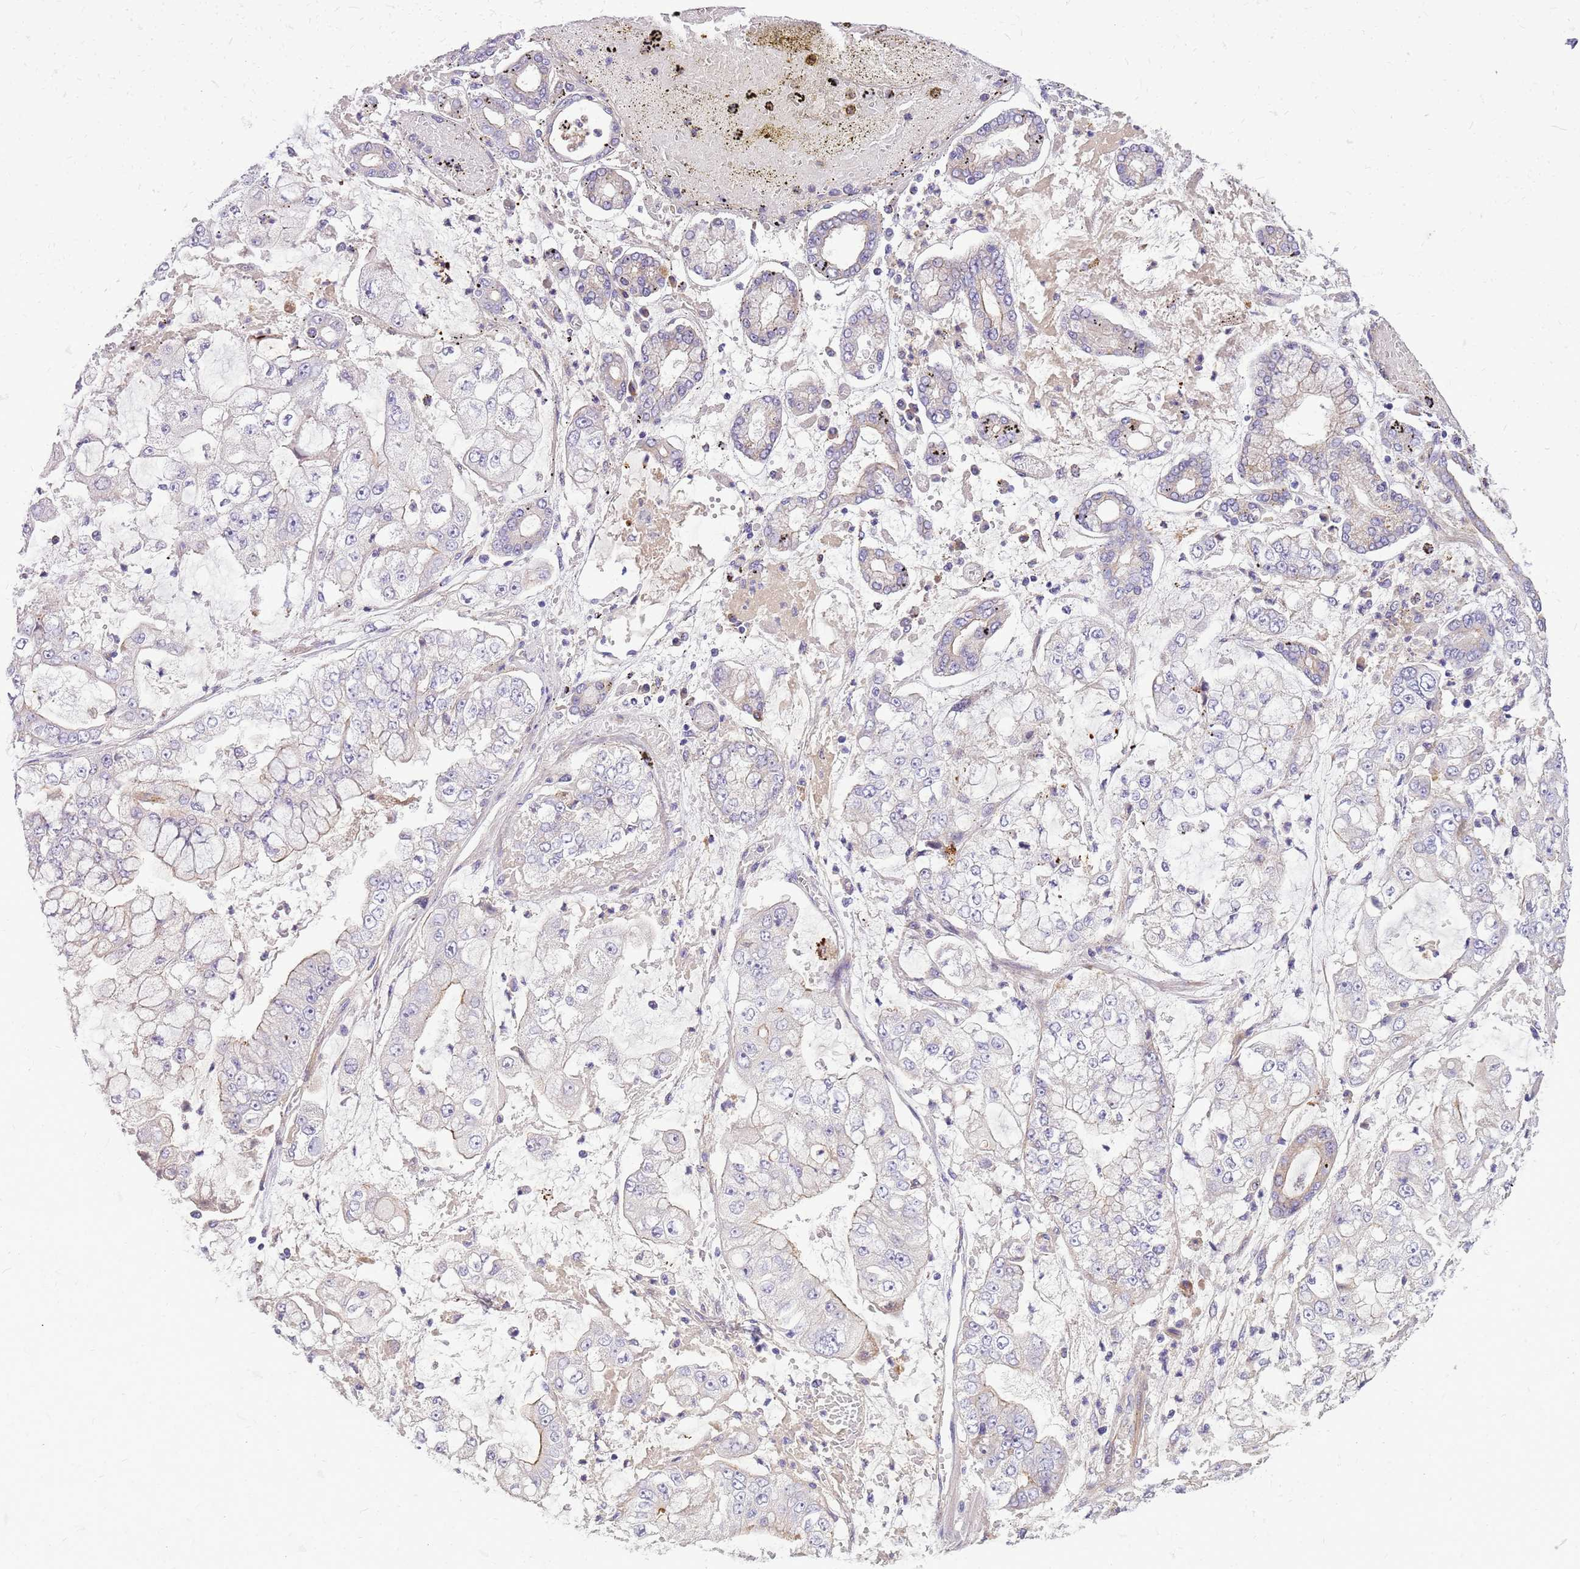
{"staining": {"intensity": "weak", "quantity": "<25%", "location": "cytoplasmic/membranous"}, "tissue": "stomach cancer", "cell_type": "Tumor cells", "image_type": "cancer", "snomed": [{"axis": "morphology", "description": "Adenocarcinoma, NOS"}, {"axis": "topography", "description": "Stomach"}], "caption": "The immunohistochemistry (IHC) micrograph has no significant expression in tumor cells of stomach adenocarcinoma tissue.", "gene": "NTN4", "patient": {"sex": "male", "age": 76}}